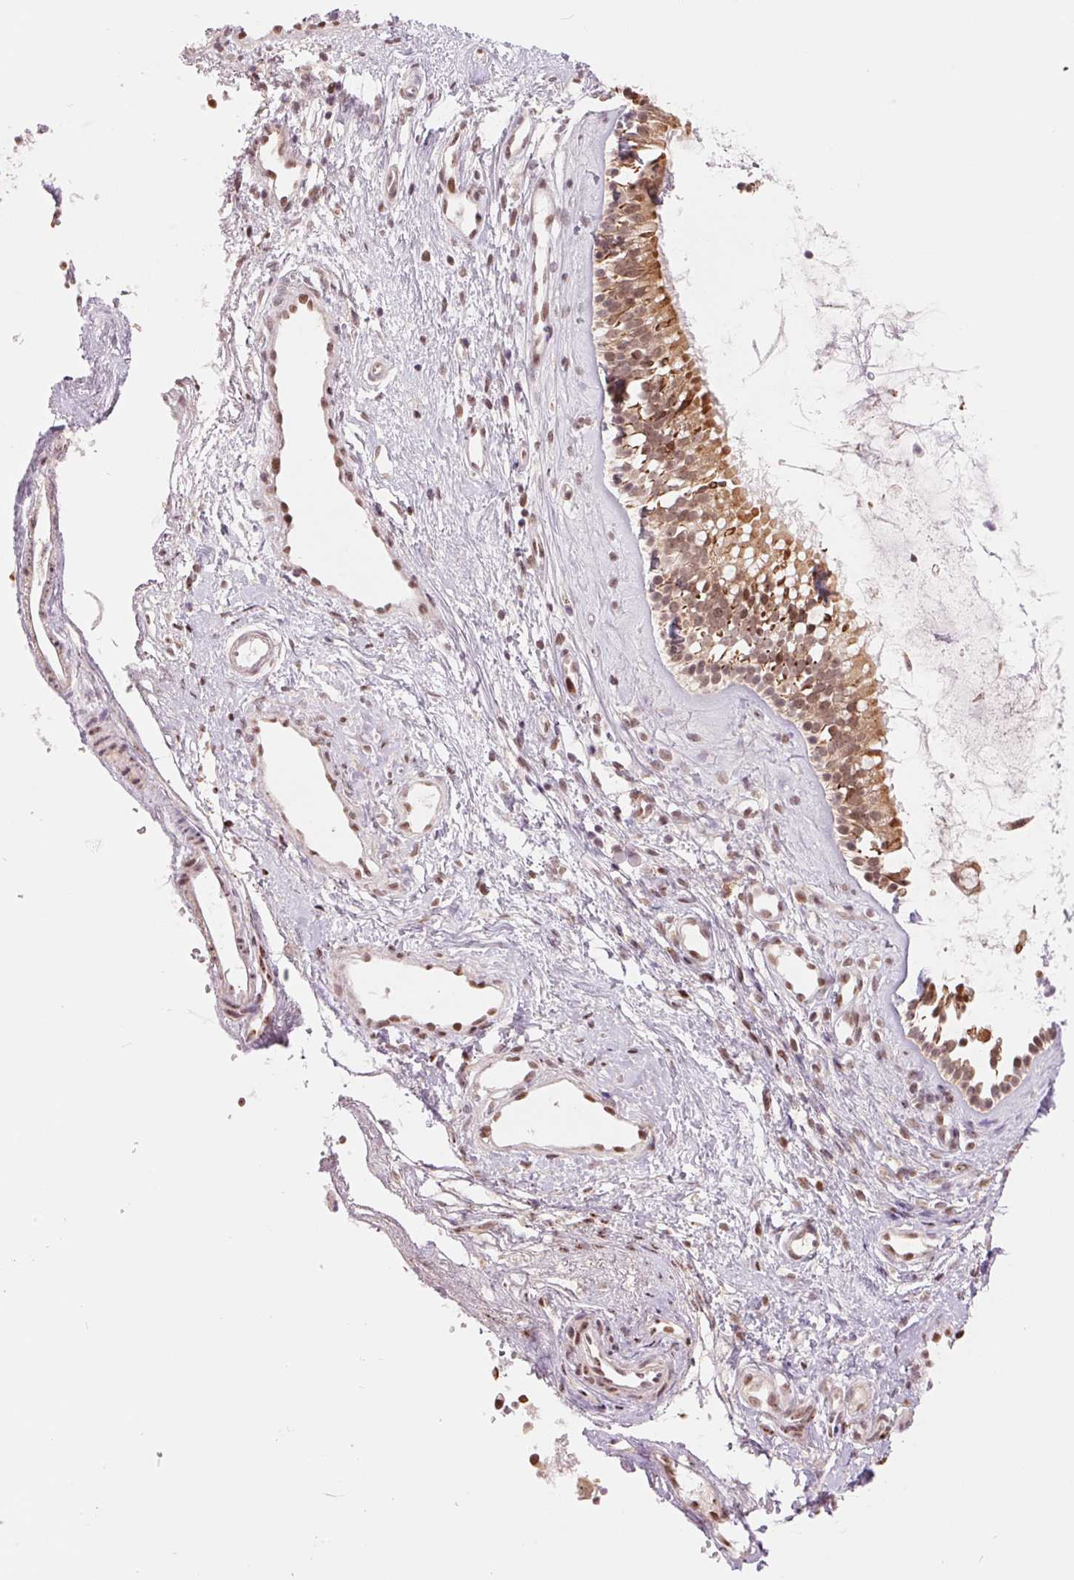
{"staining": {"intensity": "moderate", "quantity": ">75%", "location": "cytoplasmic/membranous,nuclear"}, "tissue": "nasopharynx", "cell_type": "Respiratory epithelial cells", "image_type": "normal", "snomed": [{"axis": "morphology", "description": "Normal tissue, NOS"}, {"axis": "topography", "description": "Nasopharynx"}], "caption": "Immunohistochemistry histopathology image of benign nasopharynx stained for a protein (brown), which reveals medium levels of moderate cytoplasmic/membranous,nuclear expression in approximately >75% of respiratory epithelial cells.", "gene": "ARHGAP32", "patient": {"sex": "male", "age": 58}}